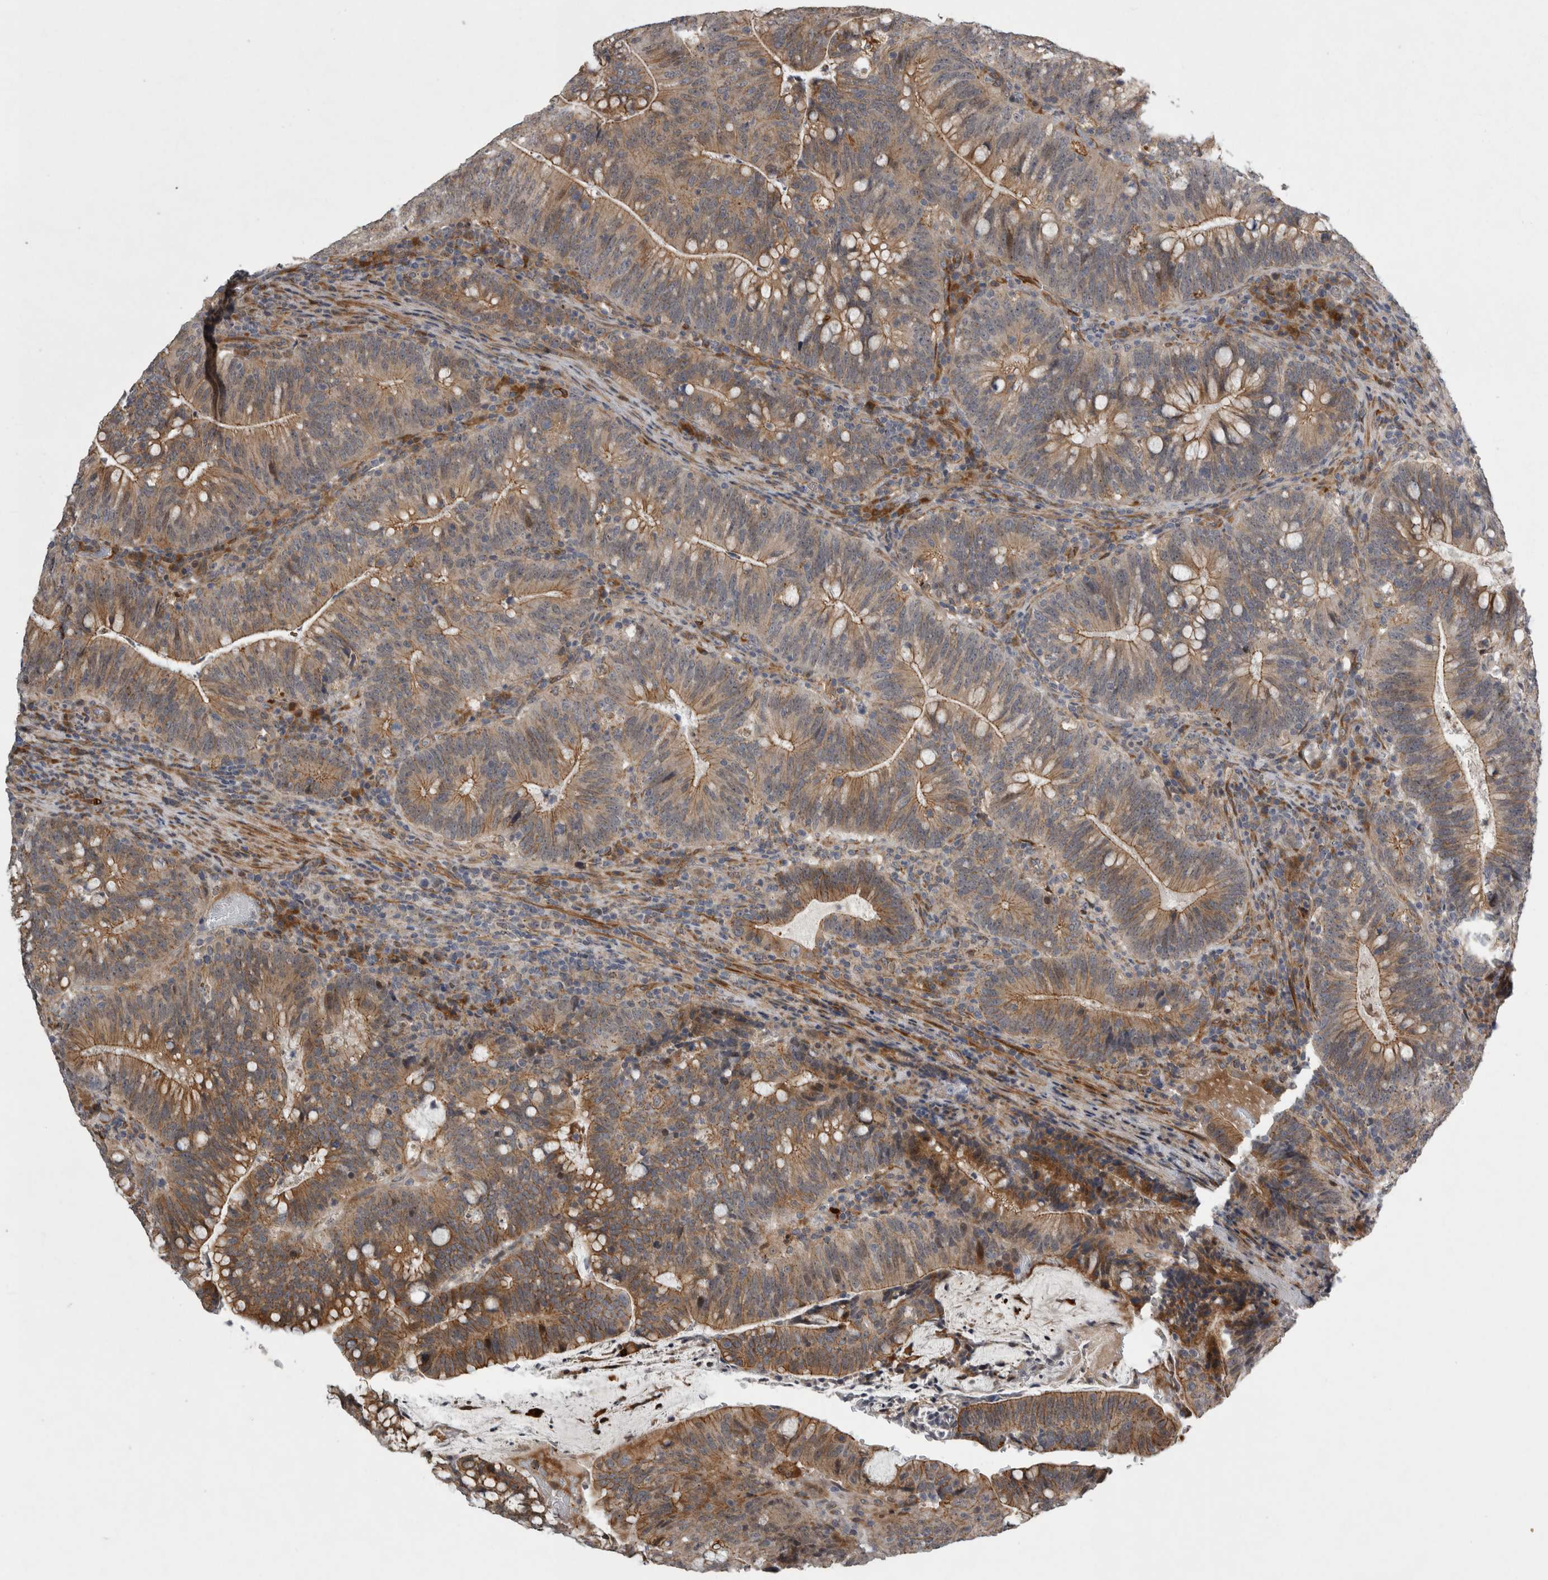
{"staining": {"intensity": "moderate", "quantity": ">75%", "location": "cytoplasmic/membranous"}, "tissue": "colorectal cancer", "cell_type": "Tumor cells", "image_type": "cancer", "snomed": [{"axis": "morphology", "description": "Adenocarcinoma, NOS"}, {"axis": "topography", "description": "Colon"}], "caption": "This micrograph exhibits immunohistochemistry staining of human colorectal adenocarcinoma, with medium moderate cytoplasmic/membranous expression in about >75% of tumor cells.", "gene": "MPDZ", "patient": {"sex": "female", "age": 66}}